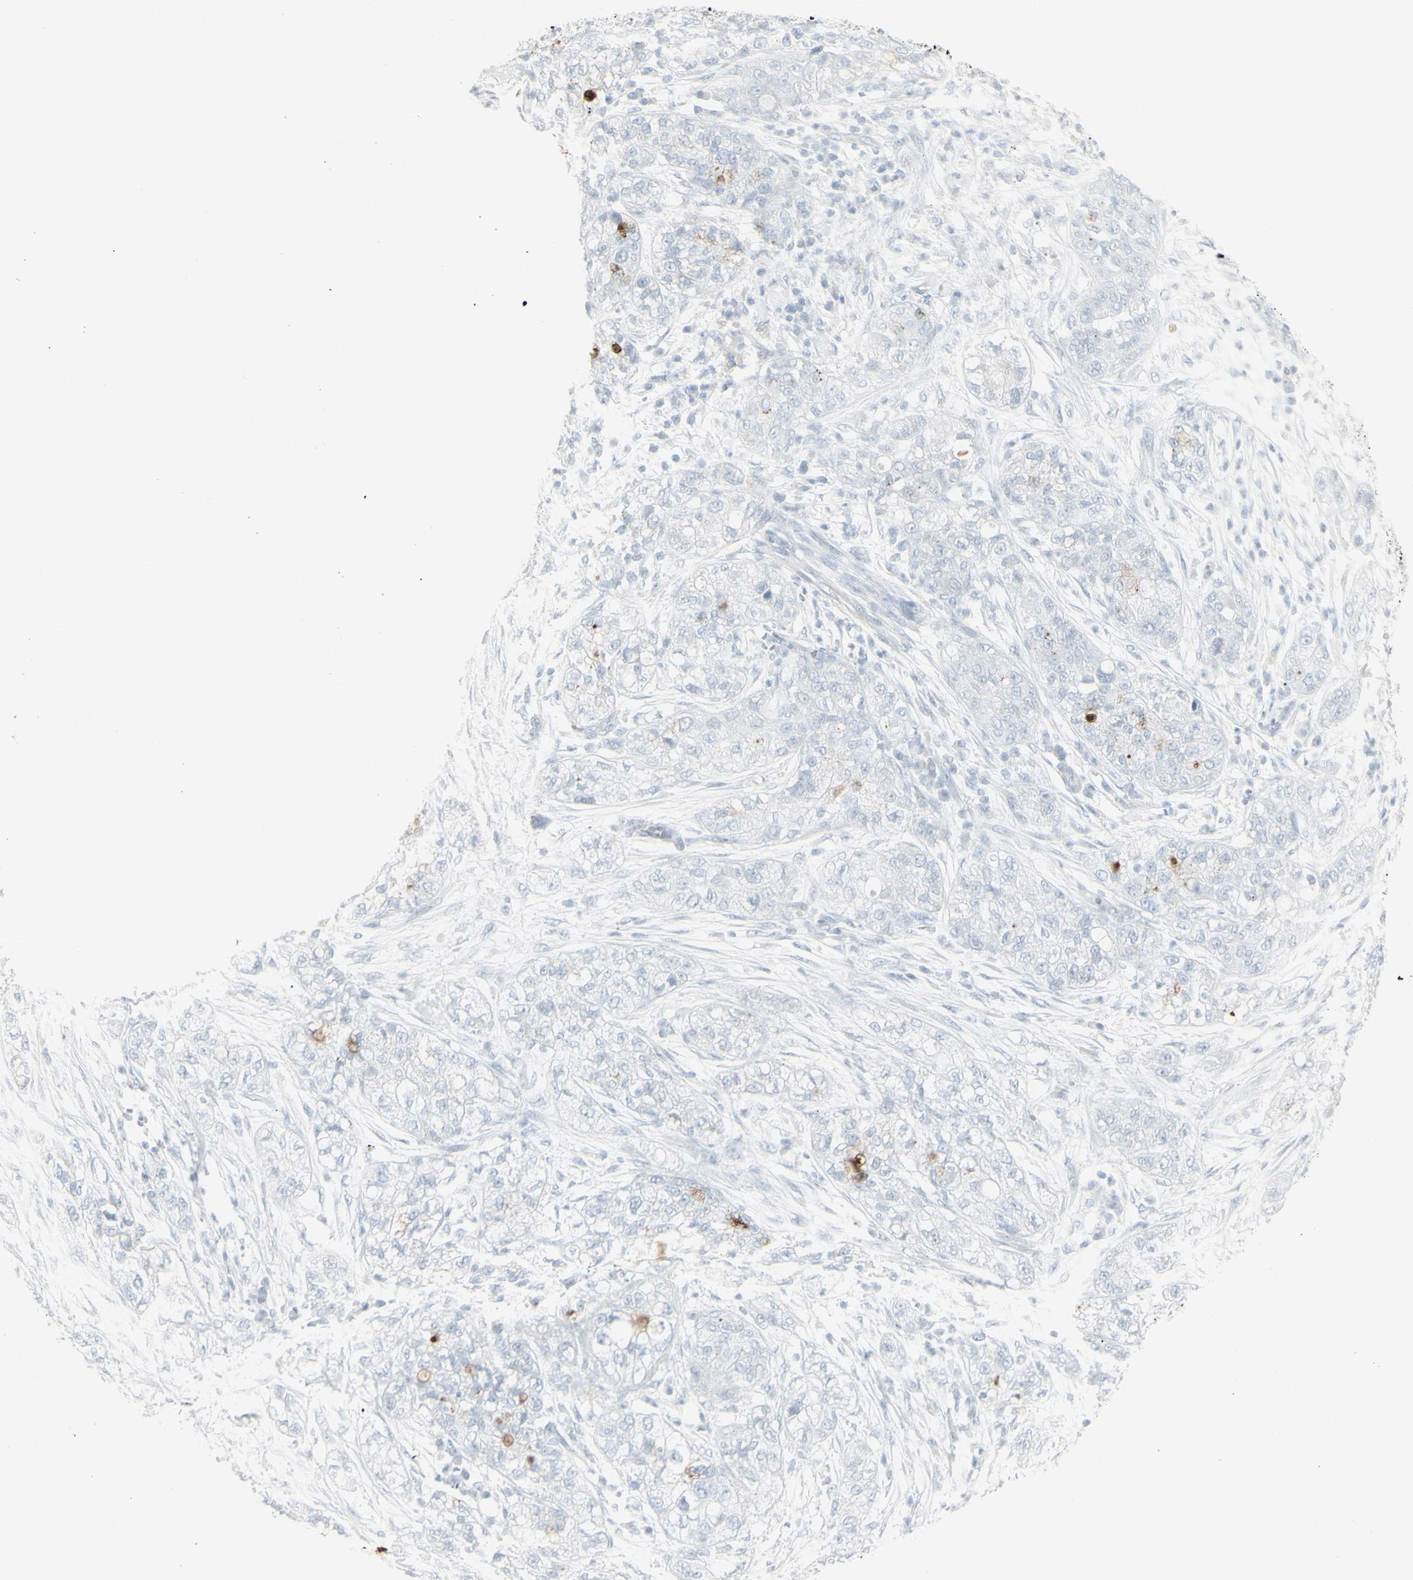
{"staining": {"intensity": "negative", "quantity": "none", "location": "none"}, "tissue": "pancreatic cancer", "cell_type": "Tumor cells", "image_type": "cancer", "snomed": [{"axis": "morphology", "description": "Adenocarcinoma, NOS"}, {"axis": "topography", "description": "Pancreas"}], "caption": "The histopathology image displays no significant staining in tumor cells of pancreatic cancer.", "gene": "YBX2", "patient": {"sex": "female", "age": 78}}